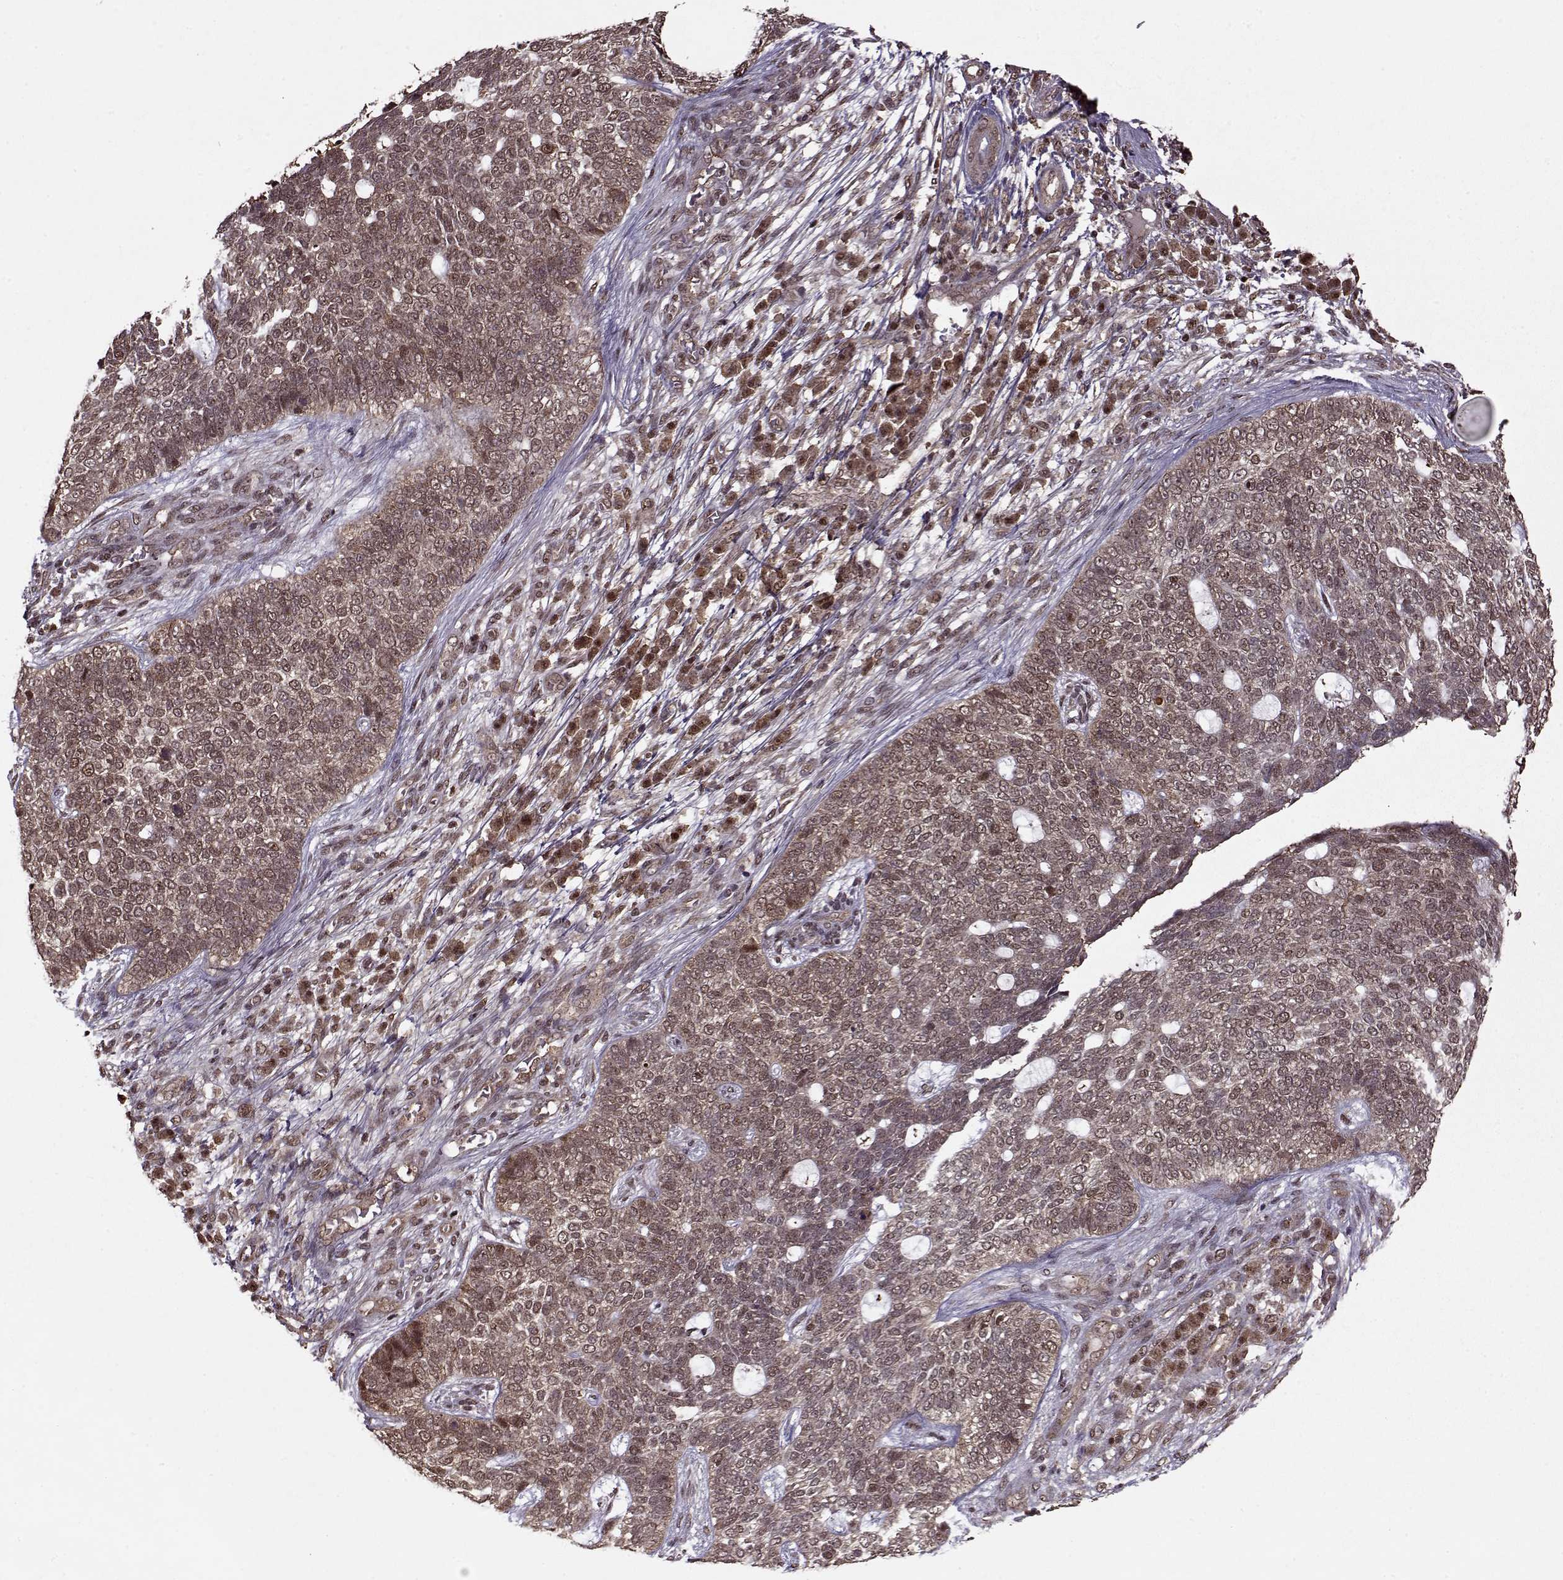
{"staining": {"intensity": "weak", "quantity": ">75%", "location": "cytoplasmic/membranous,nuclear"}, "tissue": "skin cancer", "cell_type": "Tumor cells", "image_type": "cancer", "snomed": [{"axis": "morphology", "description": "Basal cell carcinoma"}, {"axis": "topography", "description": "Skin"}], "caption": "Protein expression analysis of skin cancer (basal cell carcinoma) reveals weak cytoplasmic/membranous and nuclear positivity in approximately >75% of tumor cells.", "gene": "PSMA7", "patient": {"sex": "female", "age": 69}}